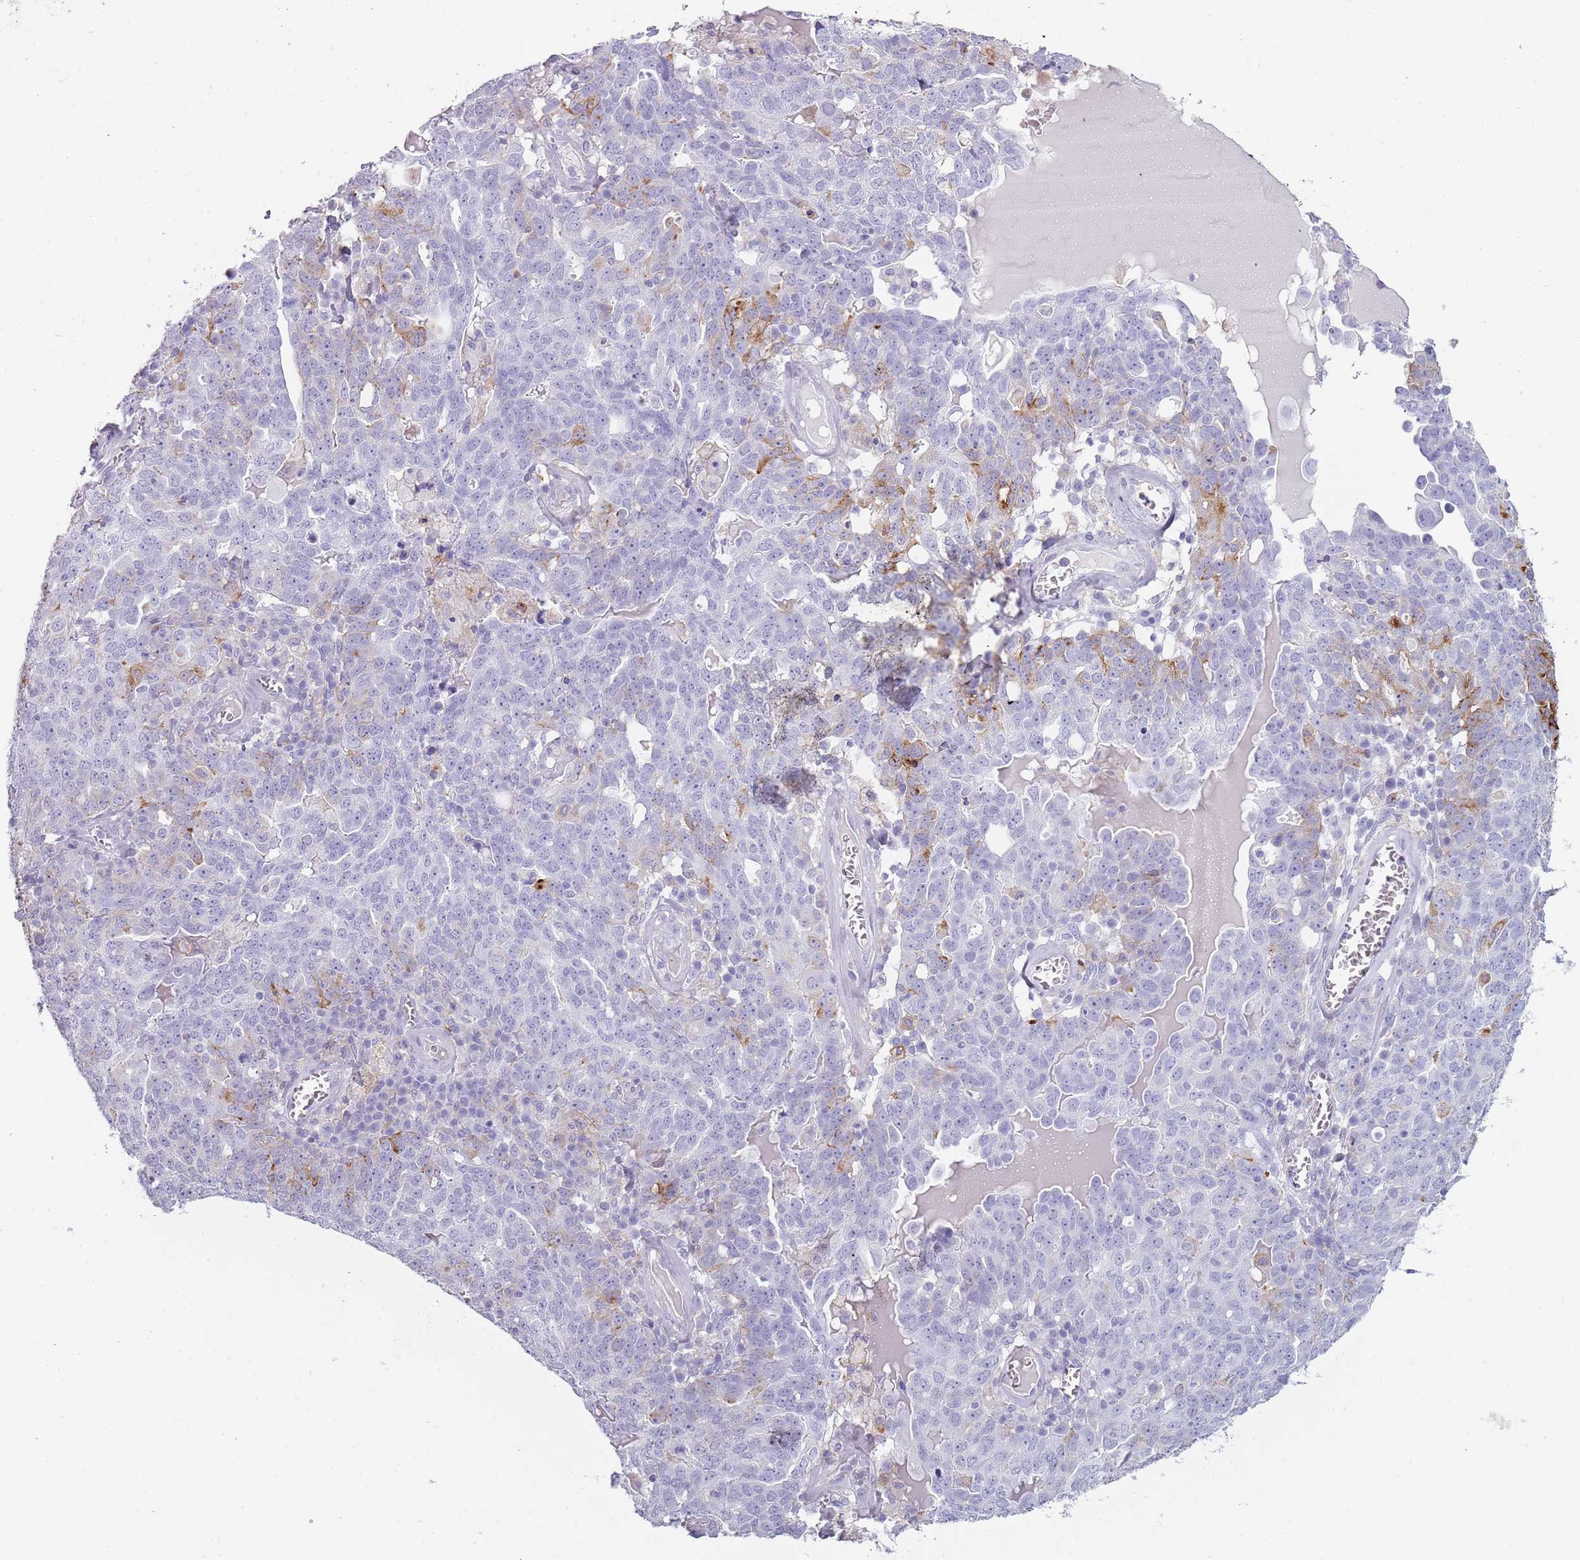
{"staining": {"intensity": "negative", "quantity": "none", "location": "none"}, "tissue": "ovarian cancer", "cell_type": "Tumor cells", "image_type": "cancer", "snomed": [{"axis": "morphology", "description": "Carcinoma, endometroid"}, {"axis": "topography", "description": "Ovary"}], "caption": "Tumor cells show no significant staining in endometroid carcinoma (ovarian).", "gene": "COLEC12", "patient": {"sex": "female", "age": 62}}